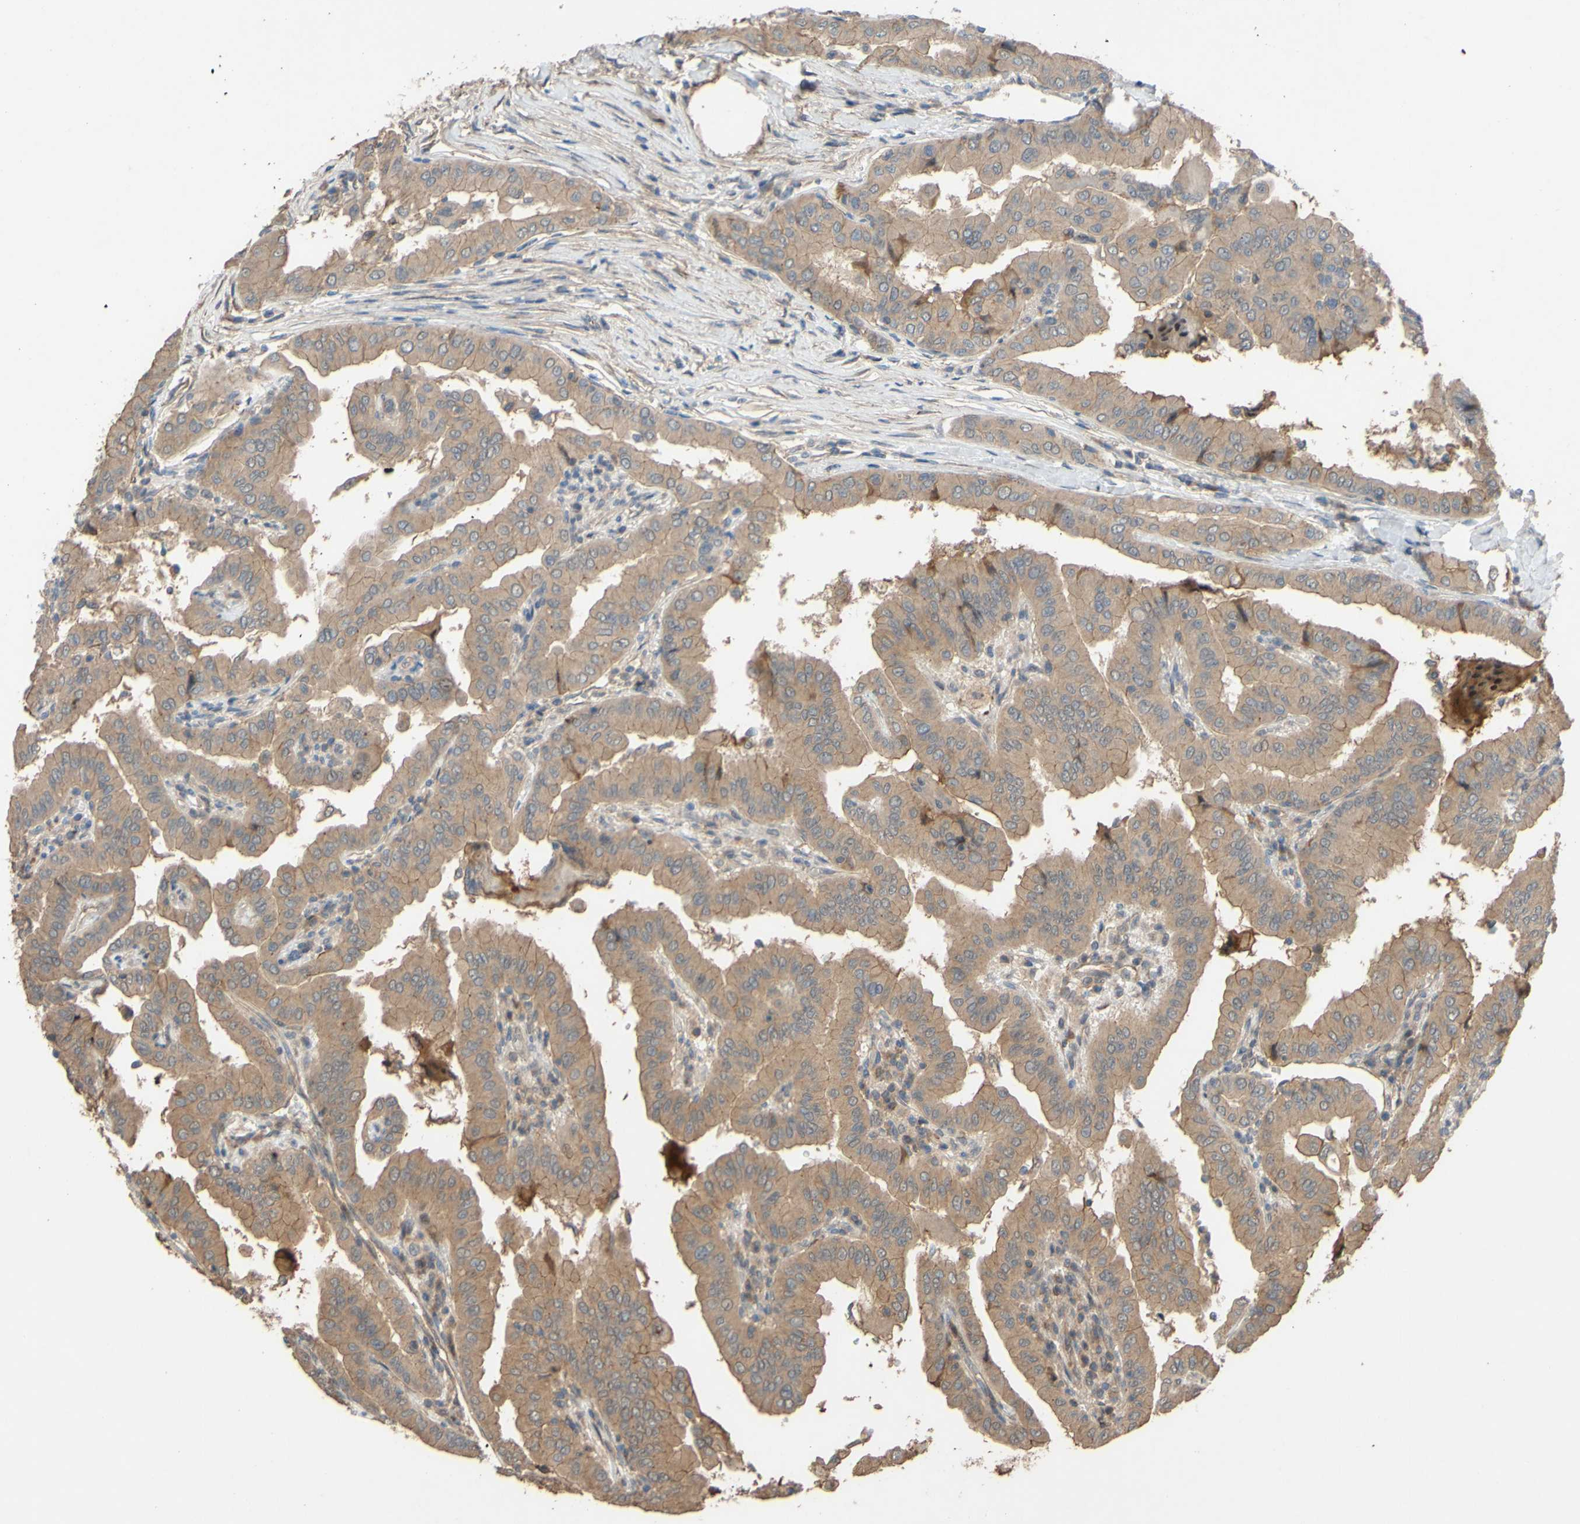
{"staining": {"intensity": "moderate", "quantity": ">75%", "location": "cytoplasmic/membranous"}, "tissue": "thyroid cancer", "cell_type": "Tumor cells", "image_type": "cancer", "snomed": [{"axis": "morphology", "description": "Papillary adenocarcinoma, NOS"}, {"axis": "topography", "description": "Thyroid gland"}], "caption": "There is medium levels of moderate cytoplasmic/membranous expression in tumor cells of thyroid cancer, as demonstrated by immunohistochemical staining (brown color).", "gene": "SHROOM4", "patient": {"sex": "male", "age": 33}}